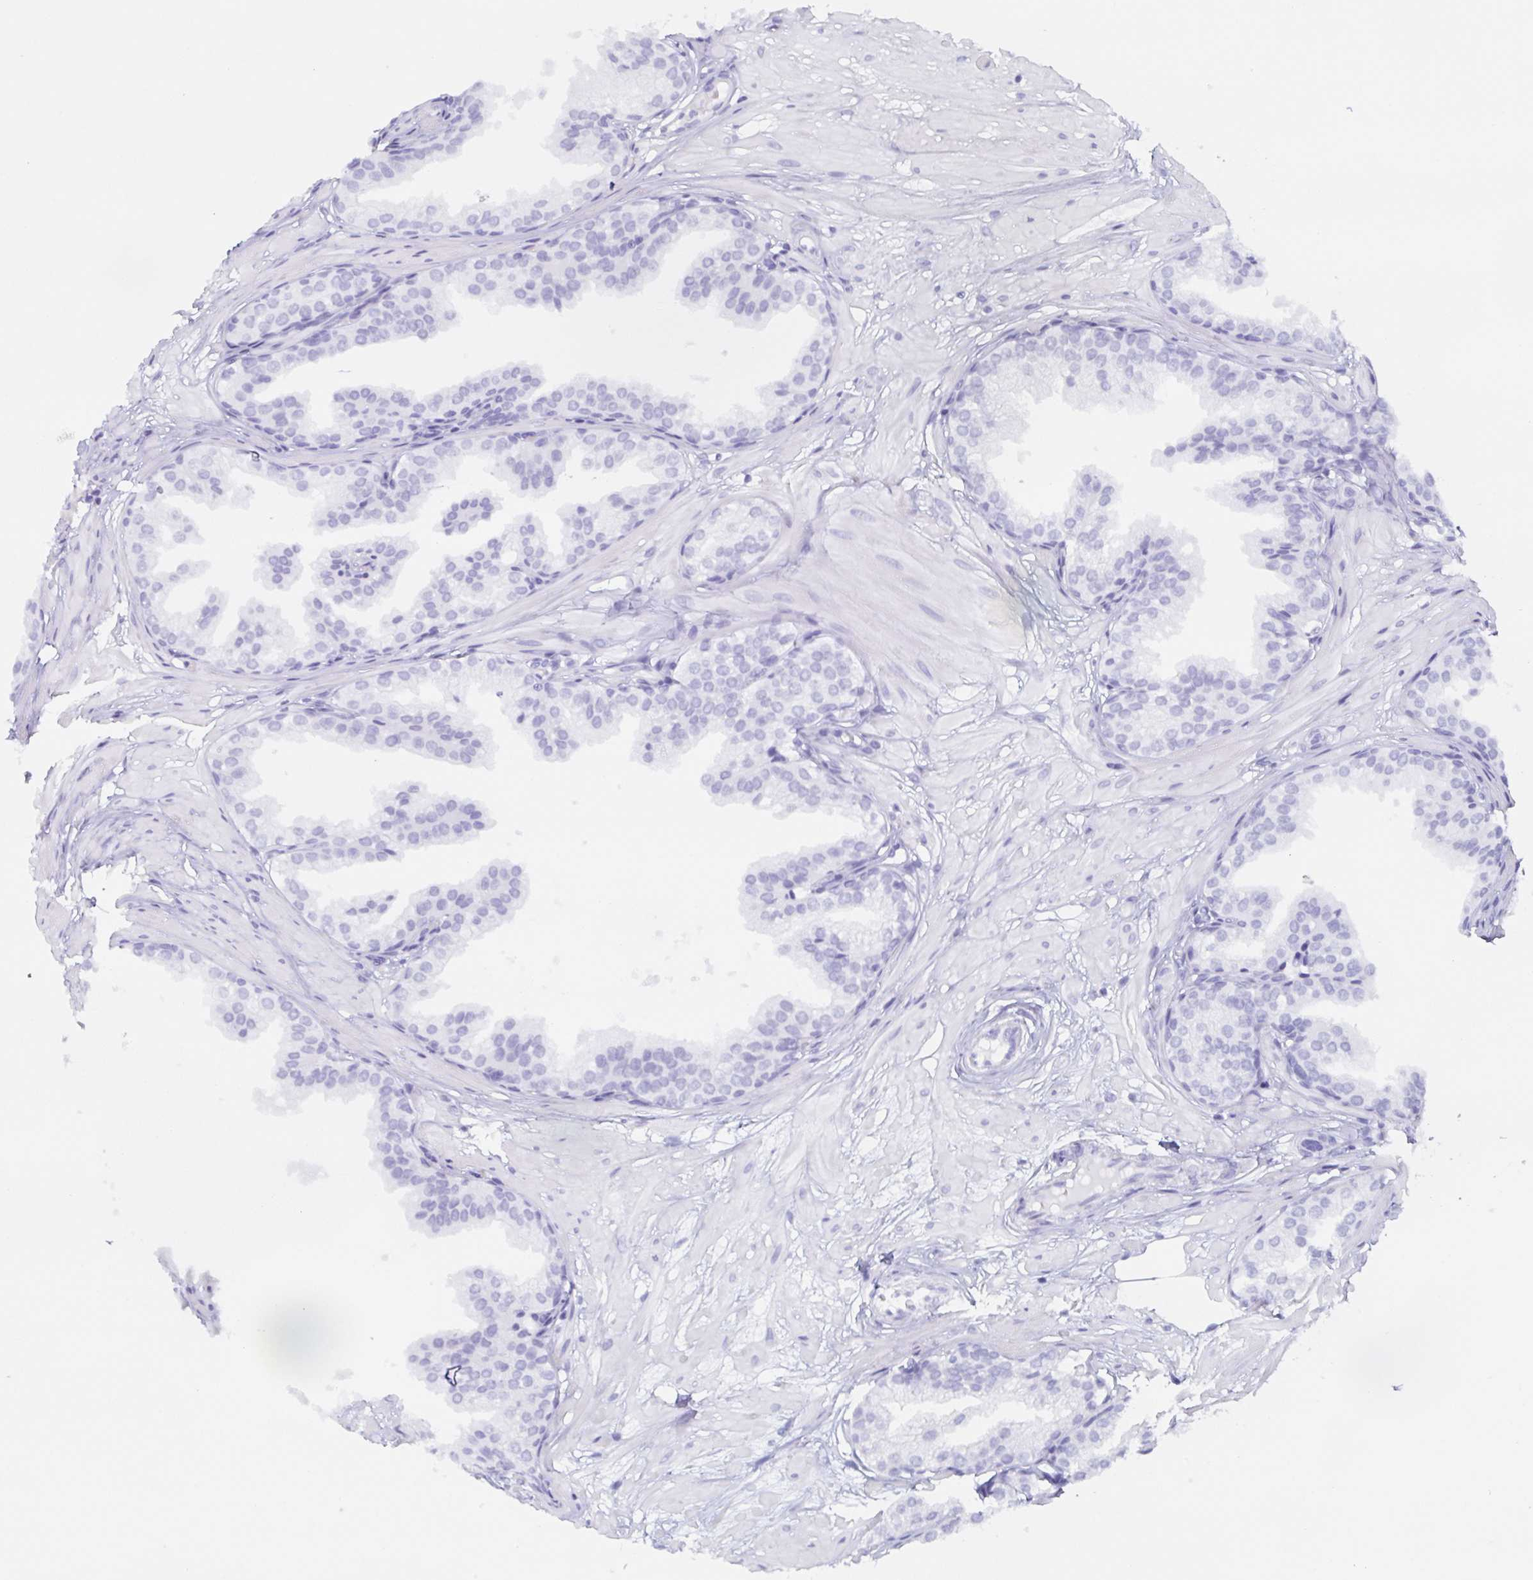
{"staining": {"intensity": "negative", "quantity": "none", "location": "none"}, "tissue": "prostate", "cell_type": "Glandular cells", "image_type": "normal", "snomed": [{"axis": "morphology", "description": "Normal tissue, NOS"}, {"axis": "topography", "description": "Prostate"}, {"axis": "topography", "description": "Peripheral nerve tissue"}], "caption": "This is an immunohistochemistry image of normal human prostate. There is no staining in glandular cells.", "gene": "POU2F3", "patient": {"sex": "male", "age": 55}}